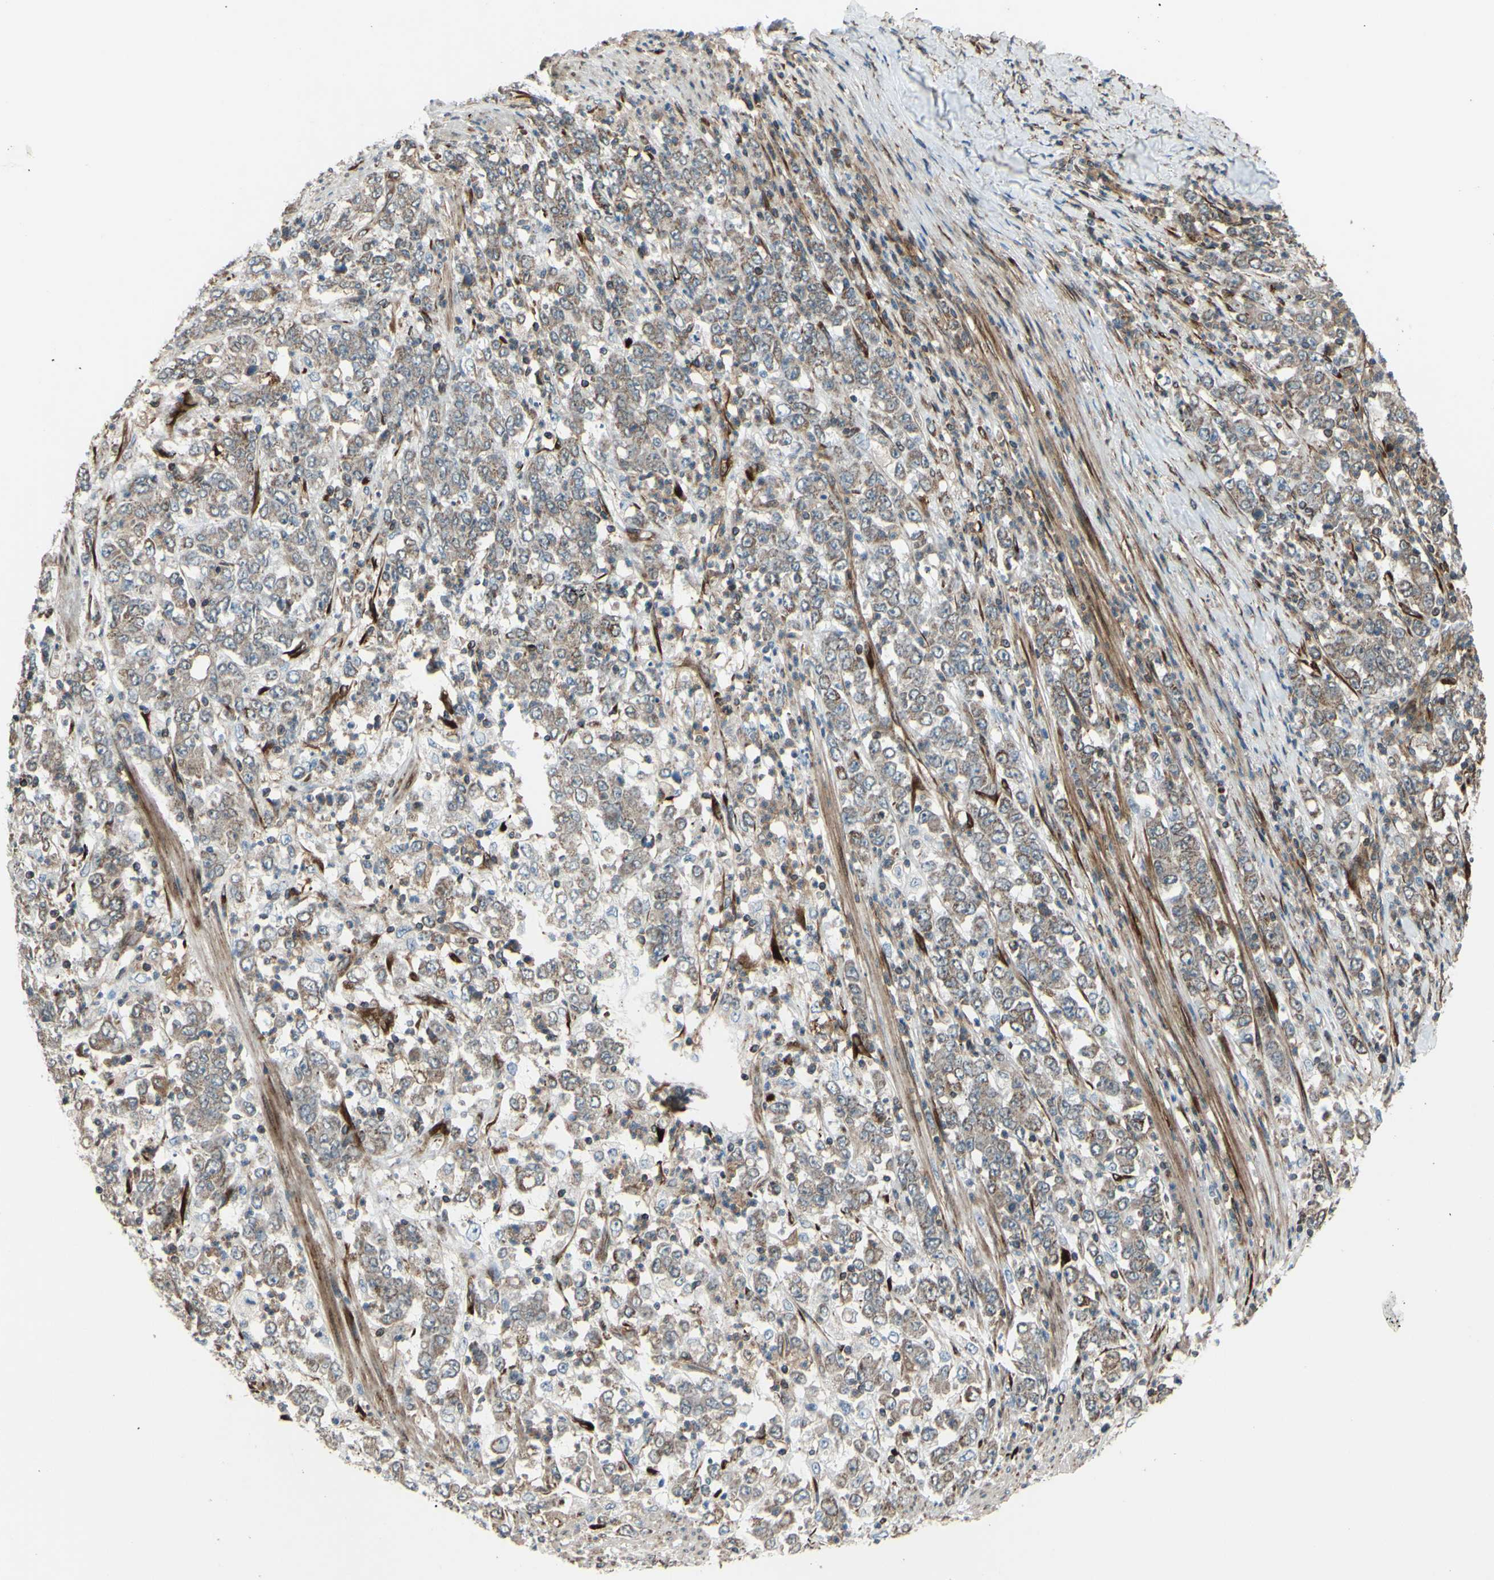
{"staining": {"intensity": "weak", "quantity": ">75%", "location": "cytoplasmic/membranous"}, "tissue": "stomach cancer", "cell_type": "Tumor cells", "image_type": "cancer", "snomed": [{"axis": "morphology", "description": "Adenocarcinoma, NOS"}, {"axis": "topography", "description": "Stomach, lower"}], "caption": "Adenocarcinoma (stomach) stained with immunohistochemistry exhibits weak cytoplasmic/membranous positivity in approximately >75% of tumor cells.", "gene": "PRAF2", "patient": {"sex": "female", "age": 71}}